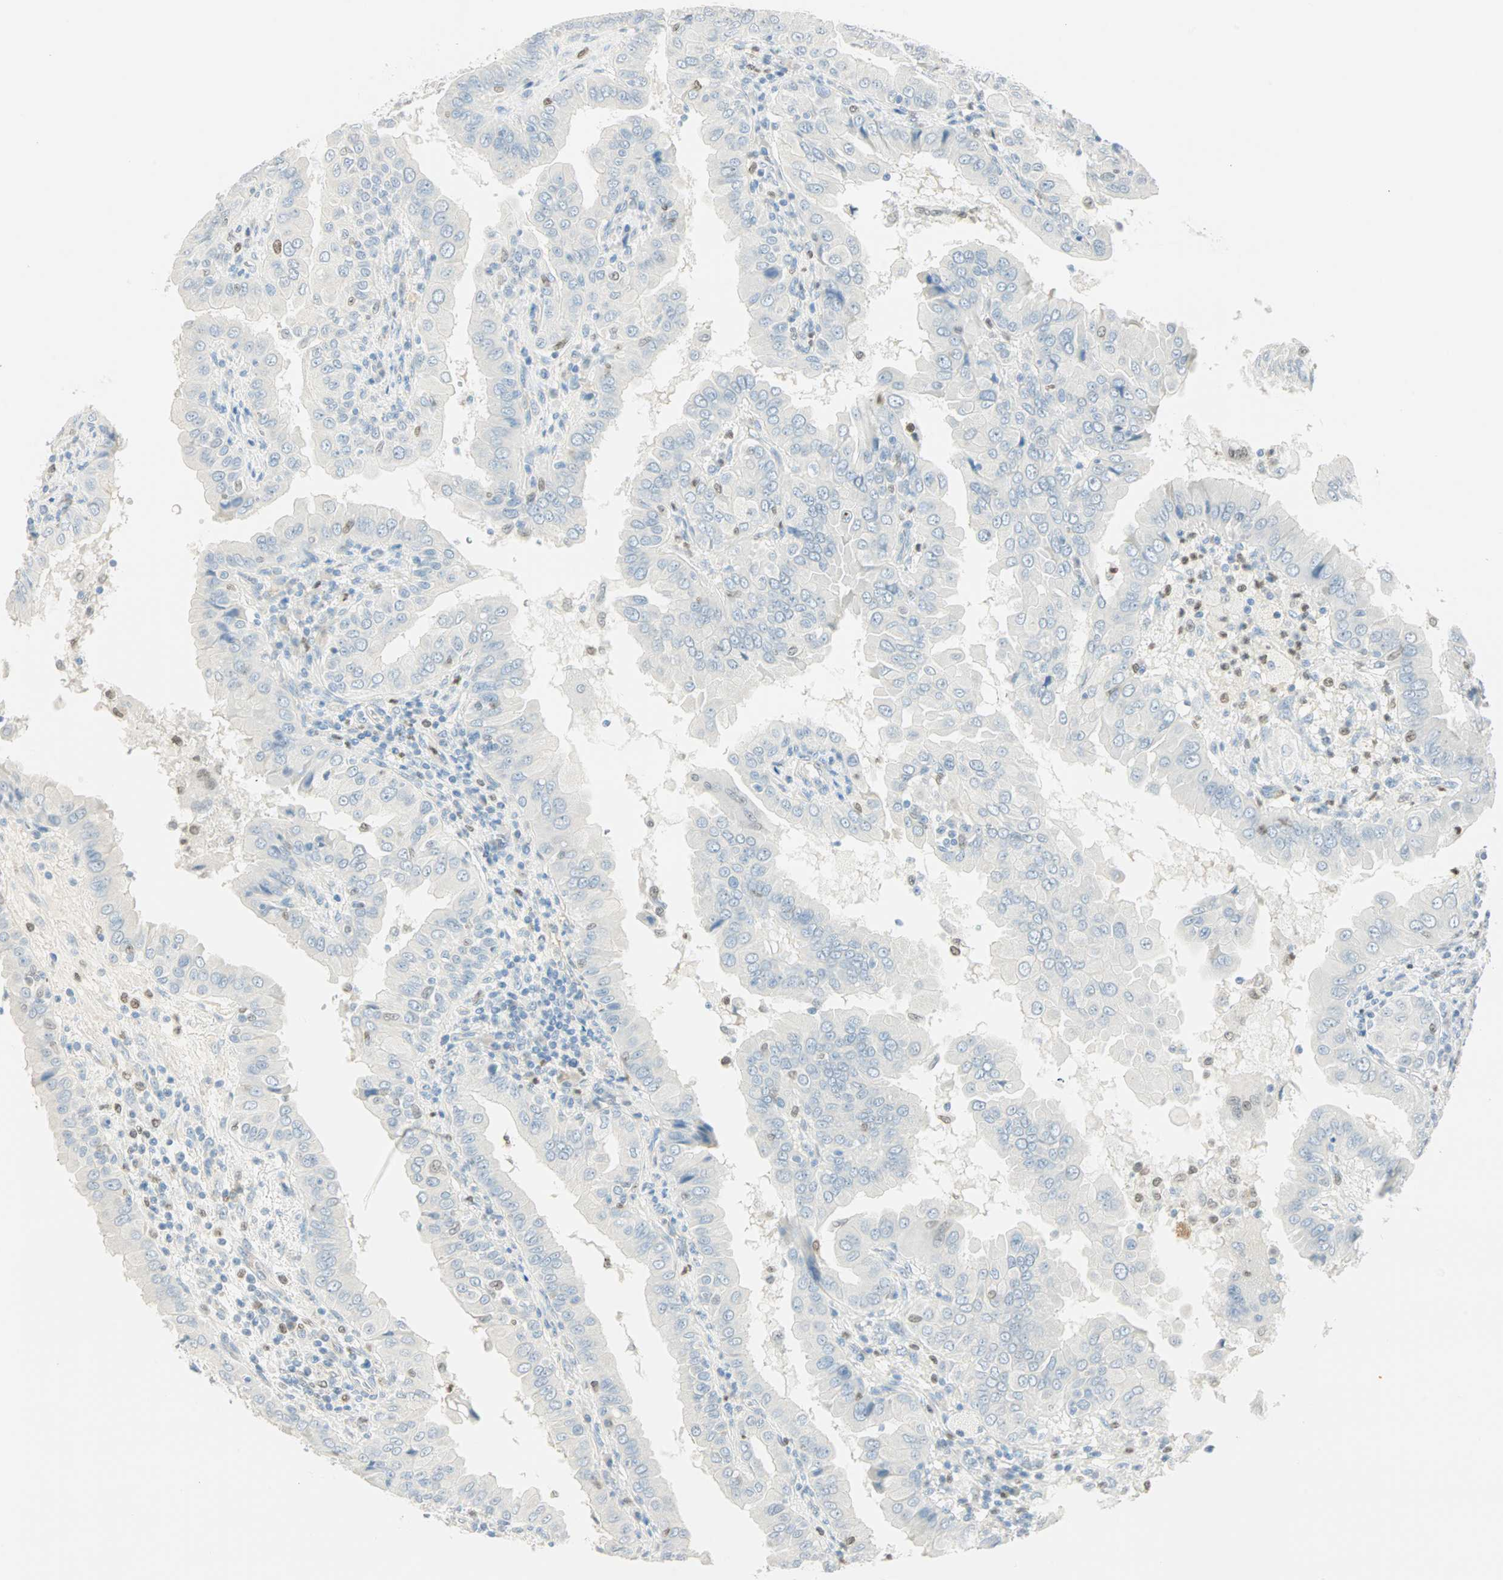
{"staining": {"intensity": "negative", "quantity": "none", "location": "none"}, "tissue": "thyroid cancer", "cell_type": "Tumor cells", "image_type": "cancer", "snomed": [{"axis": "morphology", "description": "Papillary adenocarcinoma, NOS"}, {"axis": "topography", "description": "Thyroid gland"}], "caption": "The histopathology image exhibits no staining of tumor cells in thyroid cancer.", "gene": "MLLT10", "patient": {"sex": "male", "age": 33}}